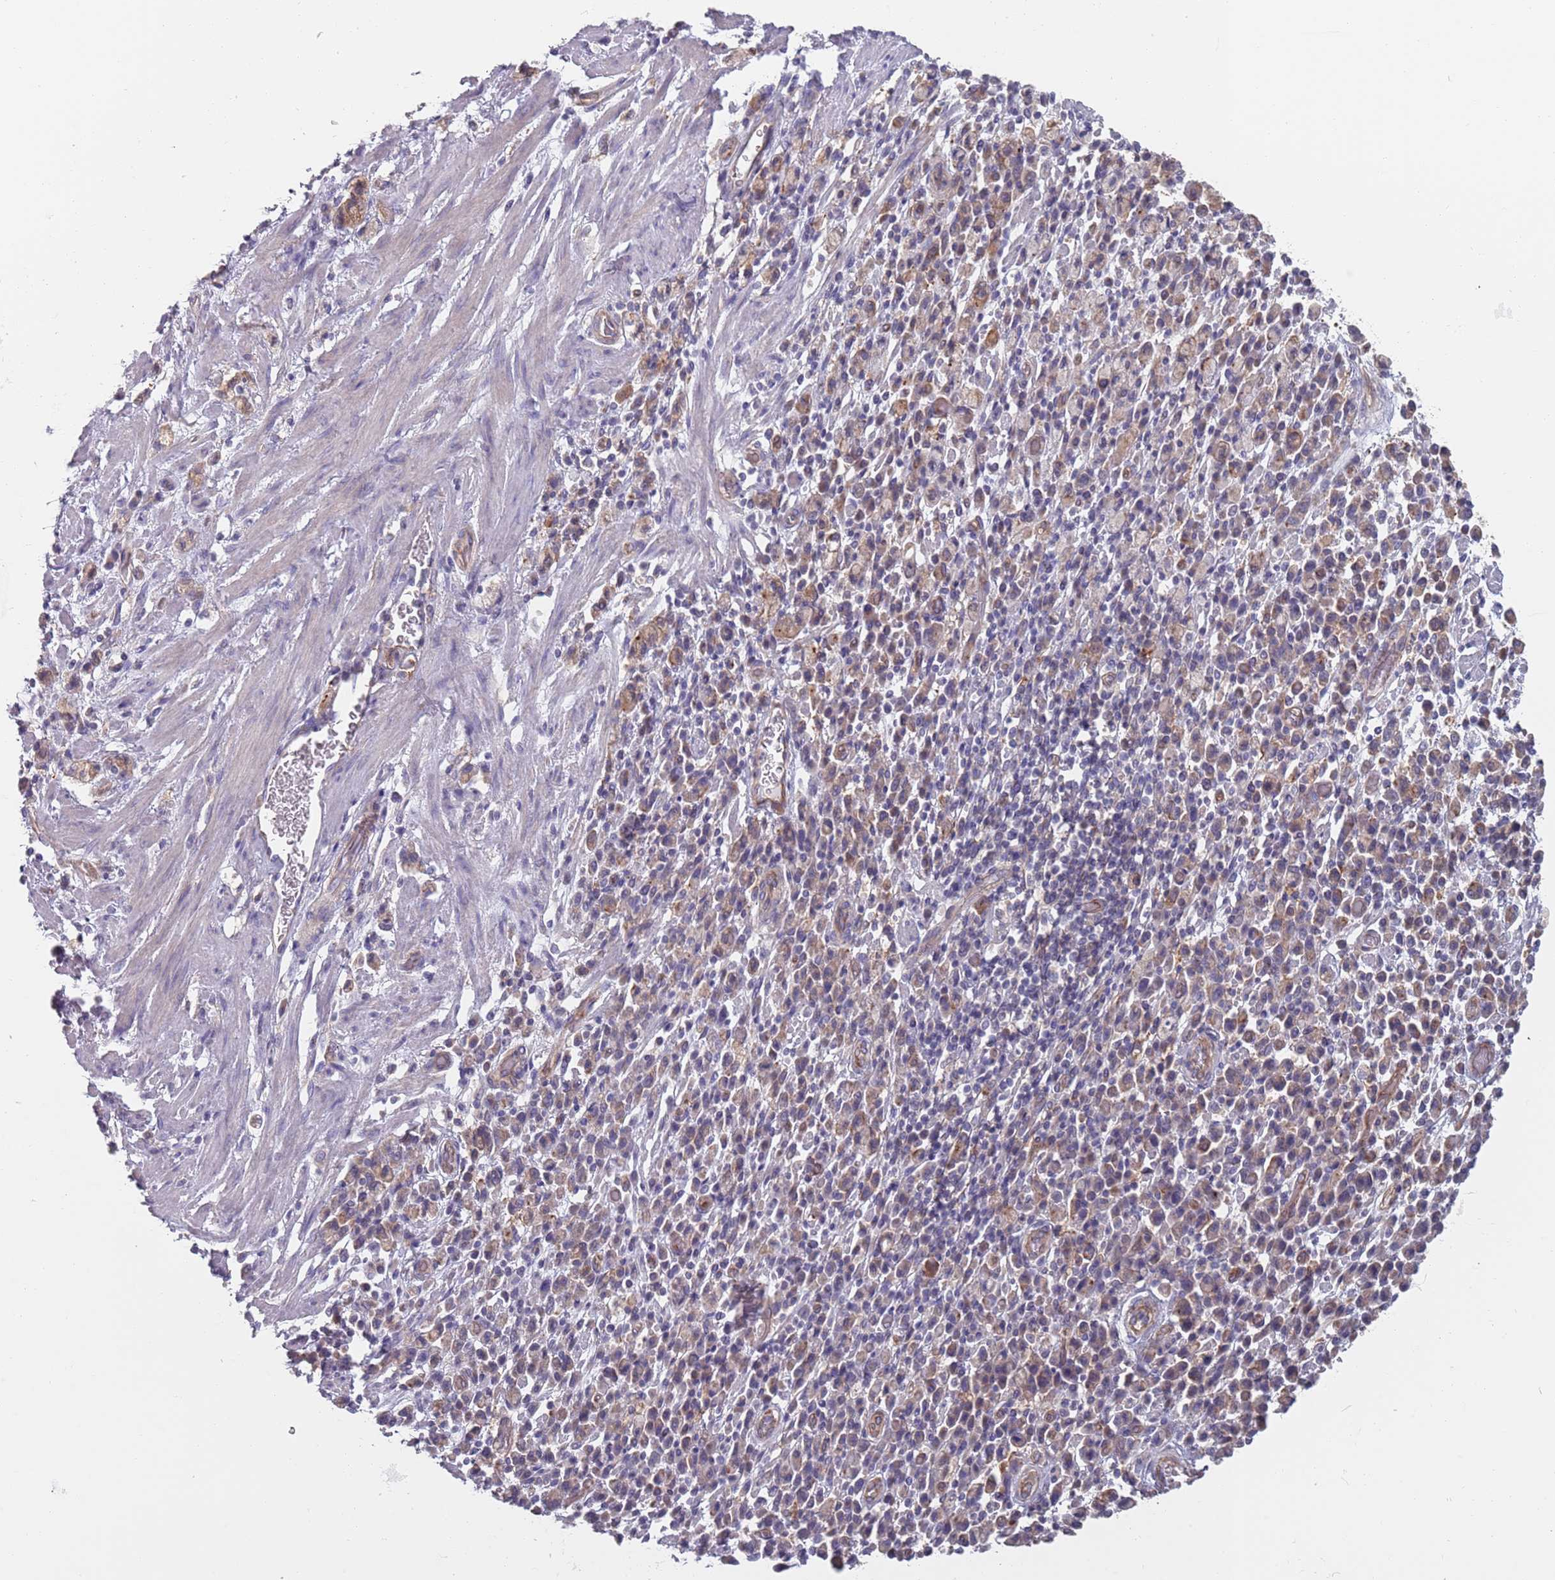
{"staining": {"intensity": "weak", "quantity": ">75%", "location": "cytoplasmic/membranous"}, "tissue": "stomach cancer", "cell_type": "Tumor cells", "image_type": "cancer", "snomed": [{"axis": "morphology", "description": "Adenocarcinoma, NOS"}, {"axis": "topography", "description": "Stomach"}], "caption": "Protein analysis of adenocarcinoma (stomach) tissue exhibits weak cytoplasmic/membranous positivity in approximately >75% of tumor cells. The staining is performed using DAB (3,3'-diaminobenzidine) brown chromogen to label protein expression. The nuclei are counter-stained blue using hematoxylin.", "gene": "APPL2", "patient": {"sex": "male", "age": 77}}